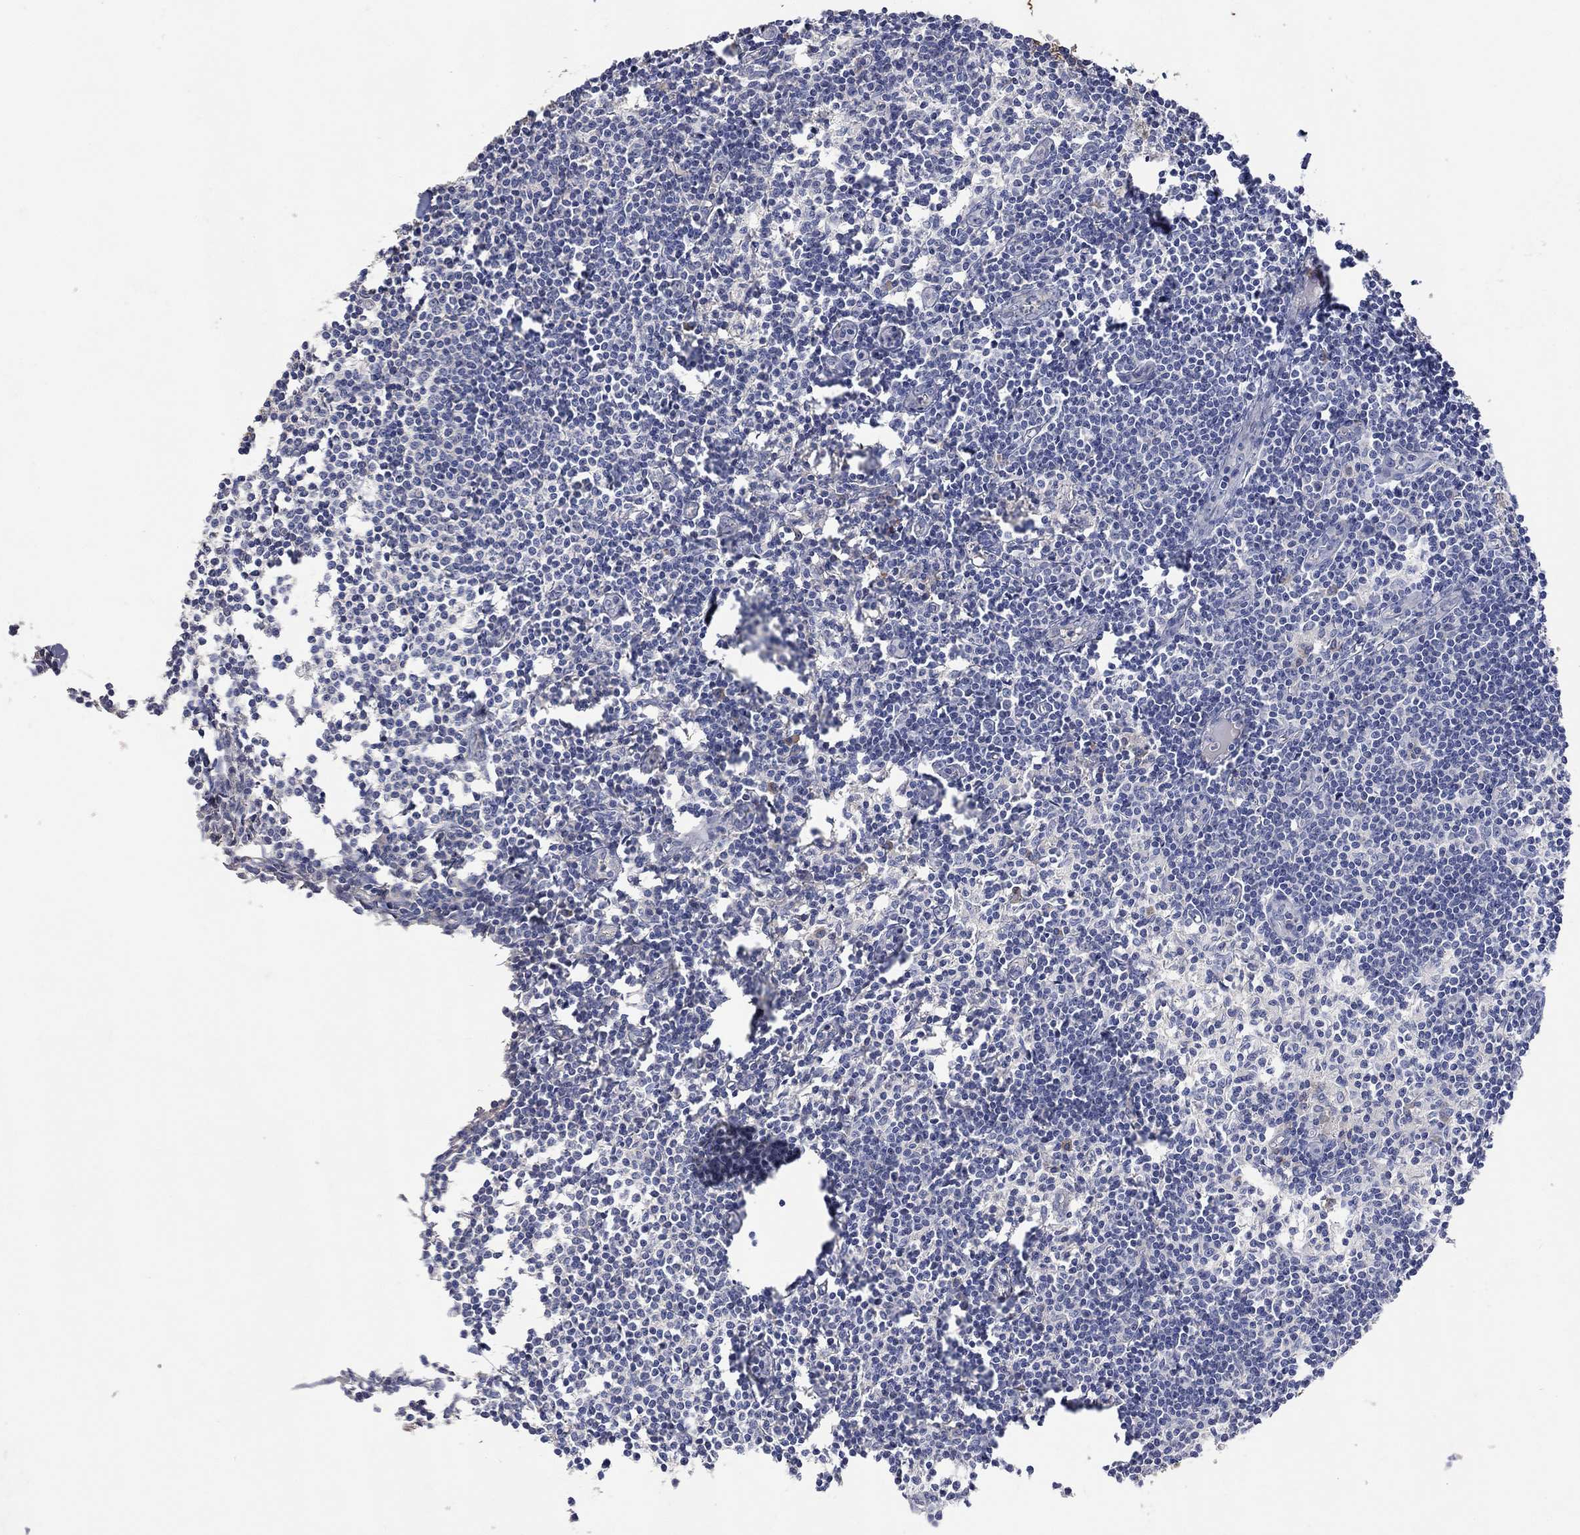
{"staining": {"intensity": "negative", "quantity": "none", "location": "none"}, "tissue": "lymph node", "cell_type": "Germinal center cells", "image_type": "normal", "snomed": [{"axis": "morphology", "description": "Normal tissue, NOS"}, {"axis": "topography", "description": "Lymph node"}], "caption": "This is an immunohistochemistry (IHC) photomicrograph of normal human lymph node. There is no positivity in germinal center cells.", "gene": "MSTN", "patient": {"sex": "male", "age": 59}}